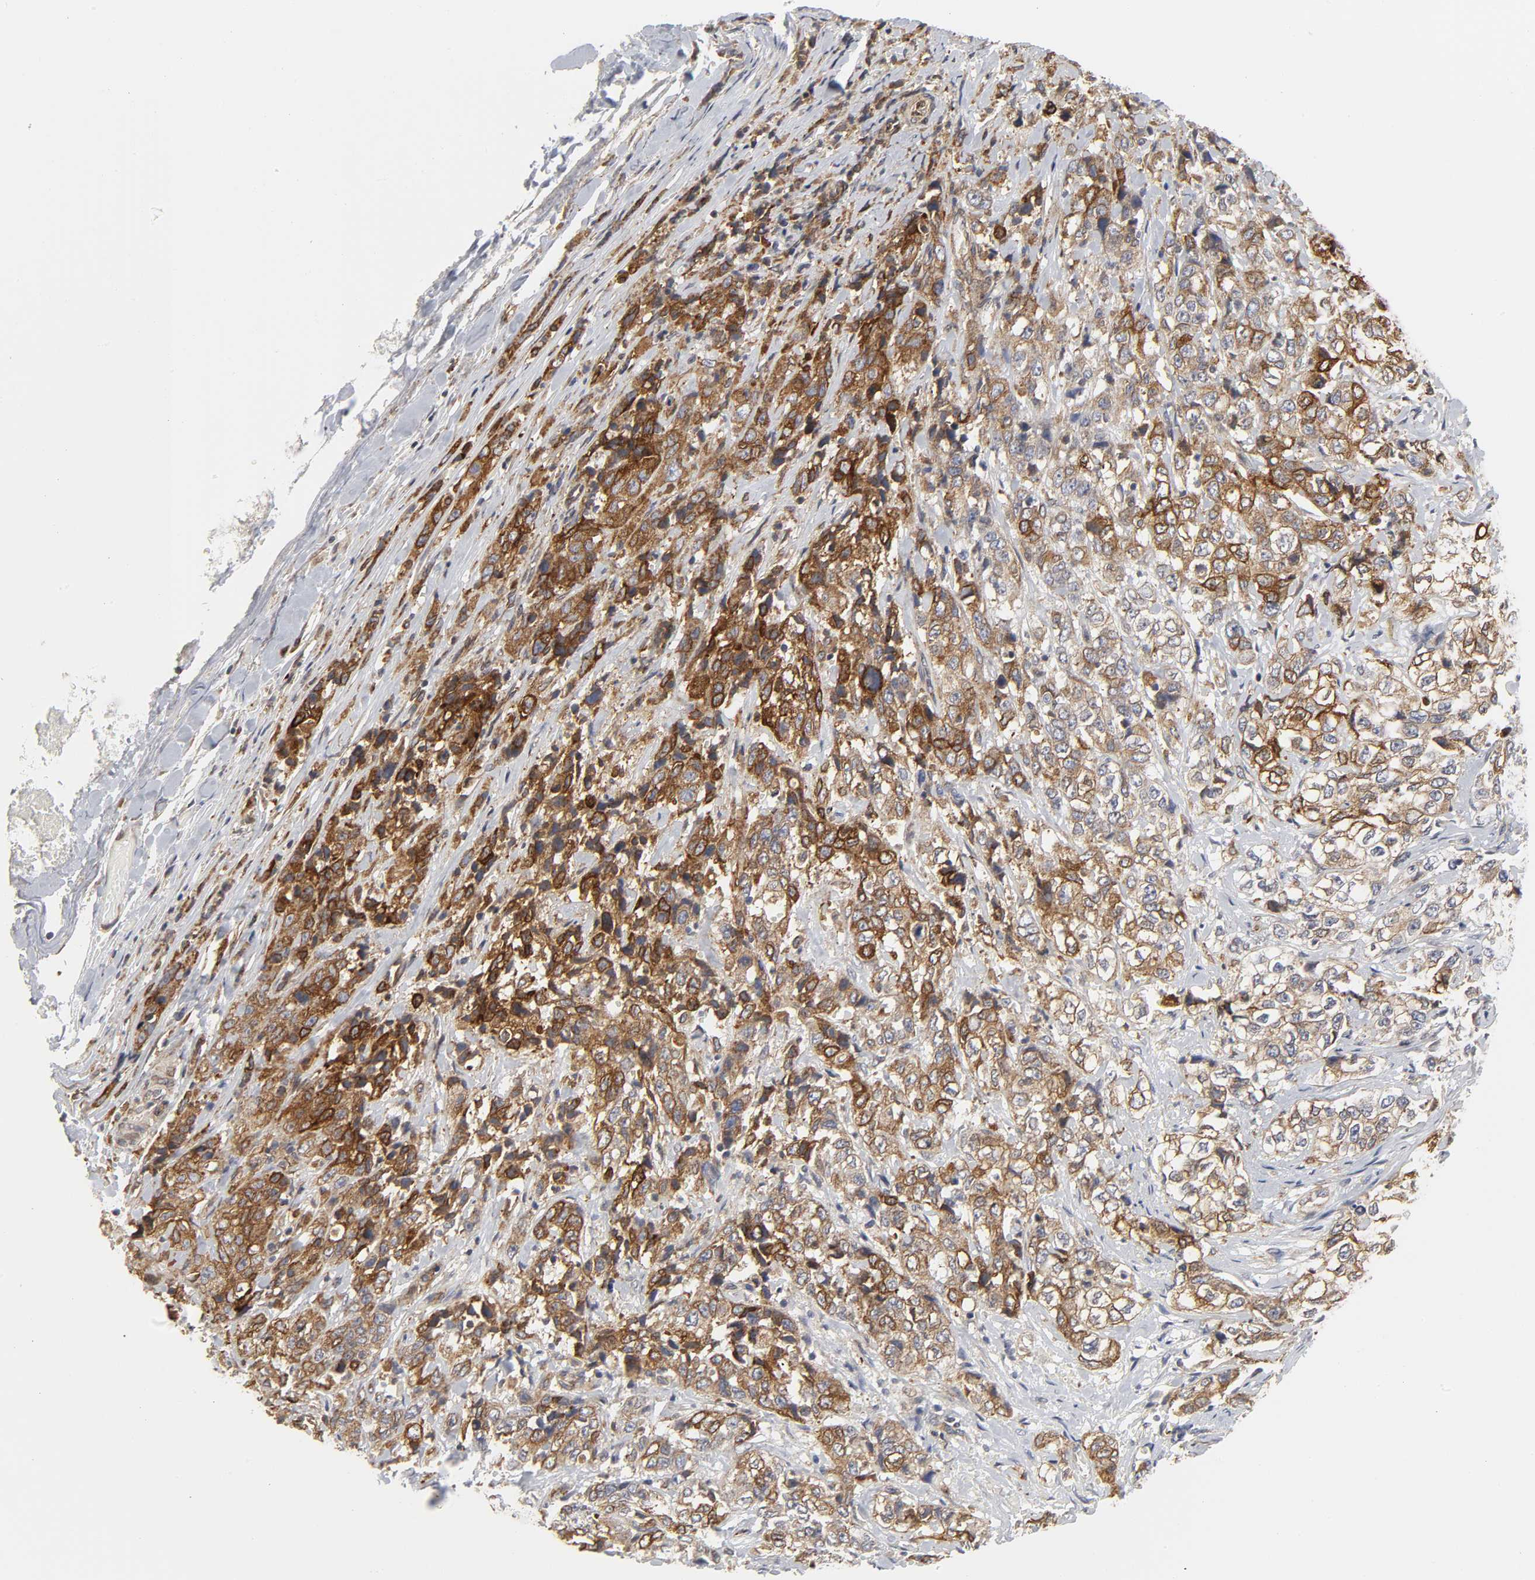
{"staining": {"intensity": "strong", "quantity": ">75%", "location": "cytoplasmic/membranous"}, "tissue": "stomach cancer", "cell_type": "Tumor cells", "image_type": "cancer", "snomed": [{"axis": "morphology", "description": "Adenocarcinoma, NOS"}, {"axis": "topography", "description": "Stomach"}], "caption": "This photomicrograph reveals stomach cancer stained with IHC to label a protein in brown. The cytoplasmic/membranous of tumor cells show strong positivity for the protein. Nuclei are counter-stained blue.", "gene": "POR", "patient": {"sex": "male", "age": 48}}